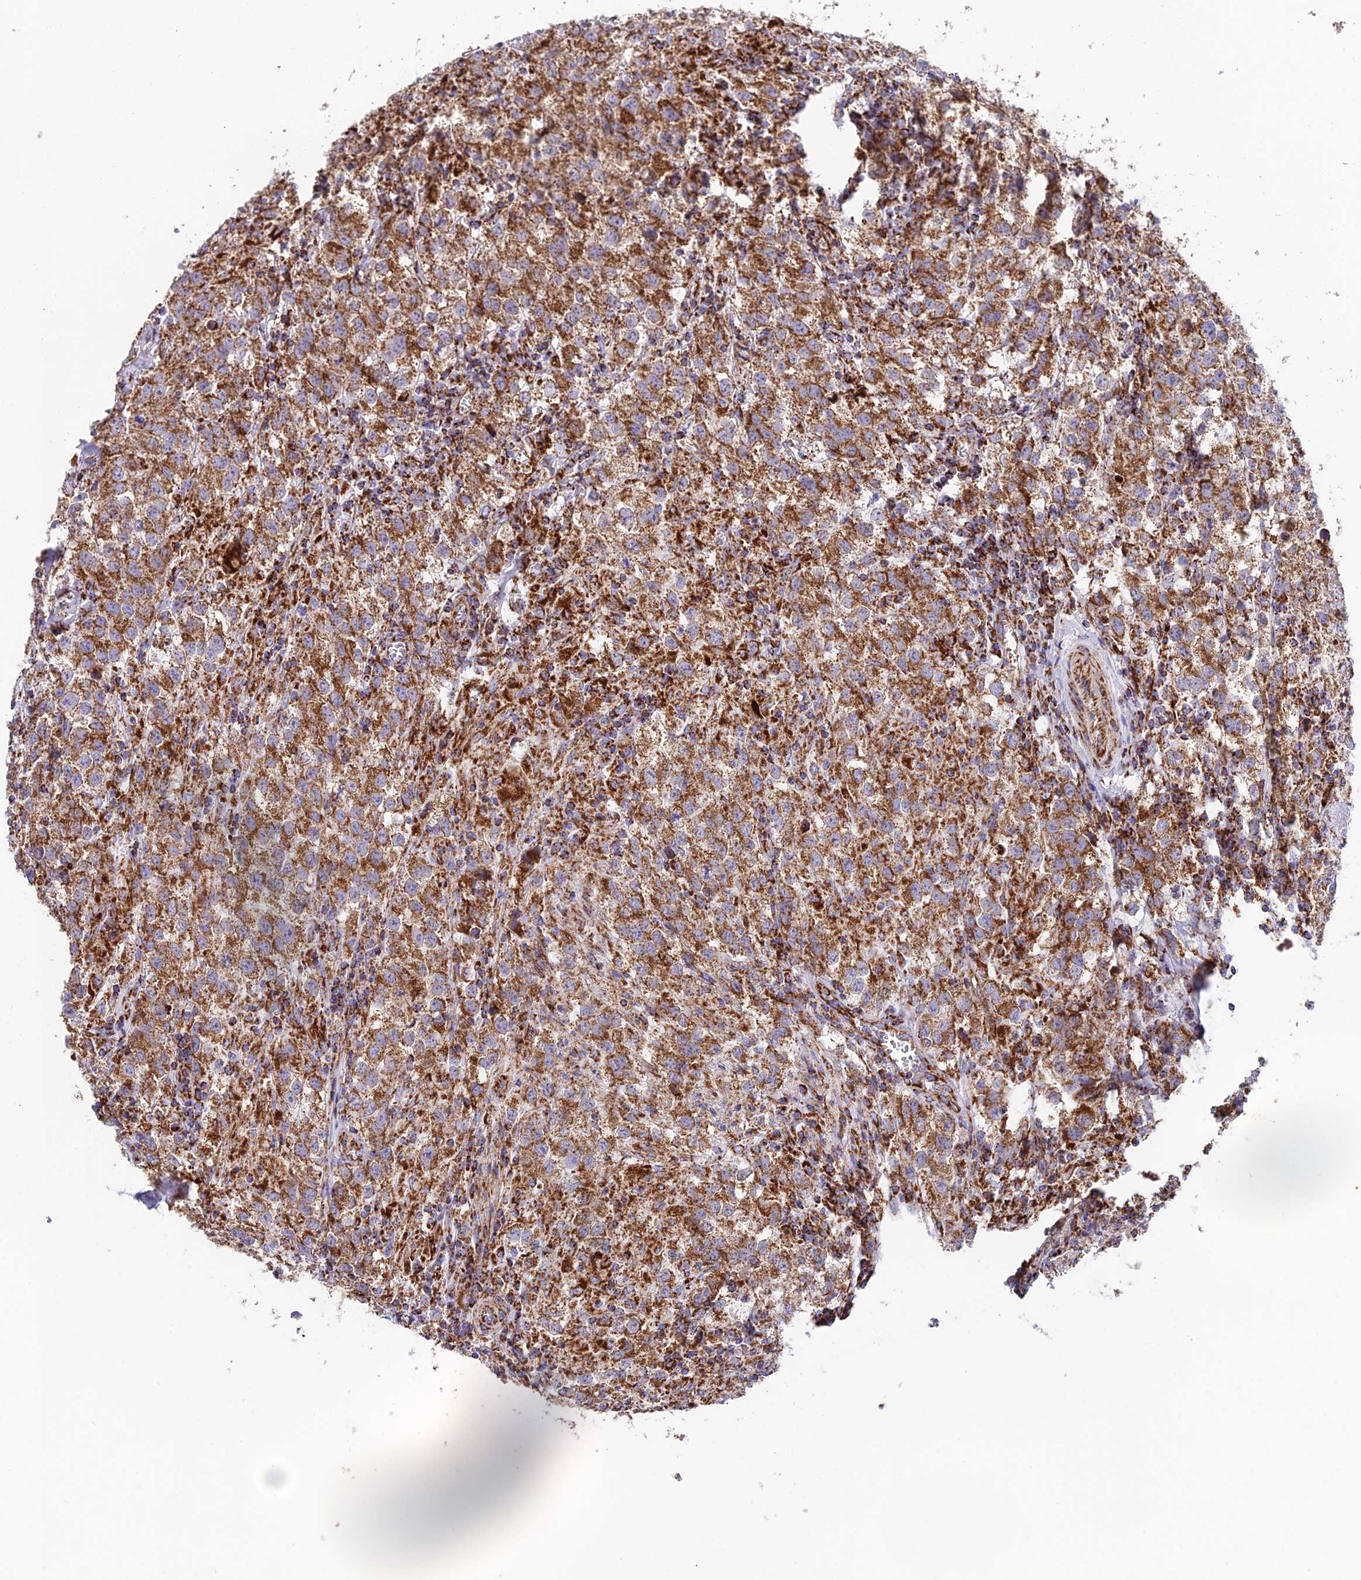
{"staining": {"intensity": "moderate", "quantity": ">75%", "location": "cytoplasmic/membranous"}, "tissue": "testis cancer", "cell_type": "Tumor cells", "image_type": "cancer", "snomed": [{"axis": "morphology", "description": "Seminoma, NOS"}, {"axis": "morphology", "description": "Carcinoma, Embryonal, NOS"}, {"axis": "topography", "description": "Testis"}], "caption": "A medium amount of moderate cytoplasmic/membranous positivity is identified in approximately >75% of tumor cells in seminoma (testis) tissue. The protein of interest is shown in brown color, while the nuclei are stained blue.", "gene": "CHCHD3", "patient": {"sex": "male", "age": 43}}